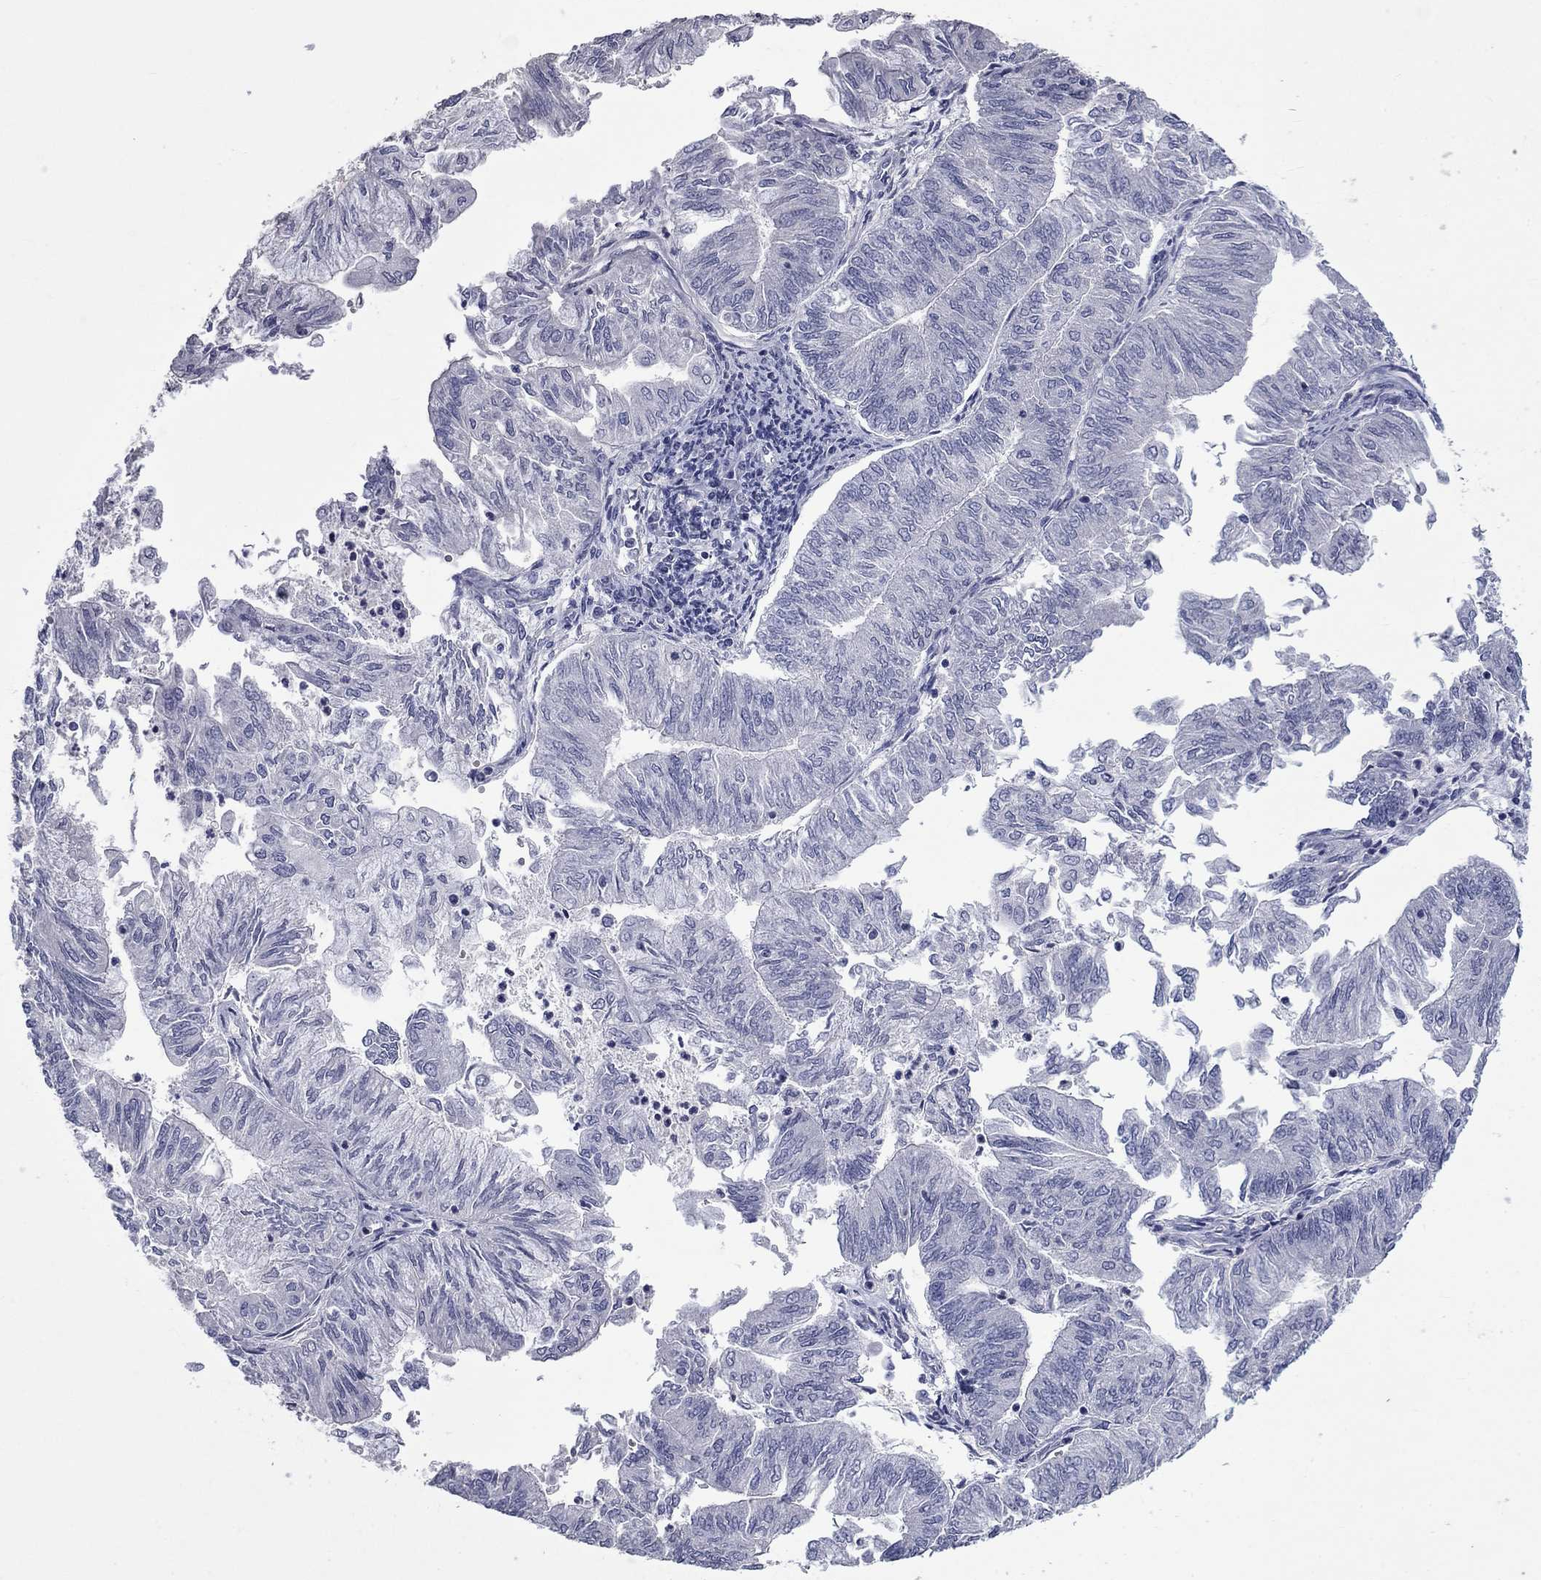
{"staining": {"intensity": "negative", "quantity": "none", "location": "none"}, "tissue": "endometrial cancer", "cell_type": "Tumor cells", "image_type": "cancer", "snomed": [{"axis": "morphology", "description": "Adenocarcinoma, NOS"}, {"axis": "topography", "description": "Endometrium"}], "caption": "Immunohistochemical staining of endometrial cancer (adenocarcinoma) reveals no significant staining in tumor cells.", "gene": "PLEK", "patient": {"sex": "female", "age": 59}}